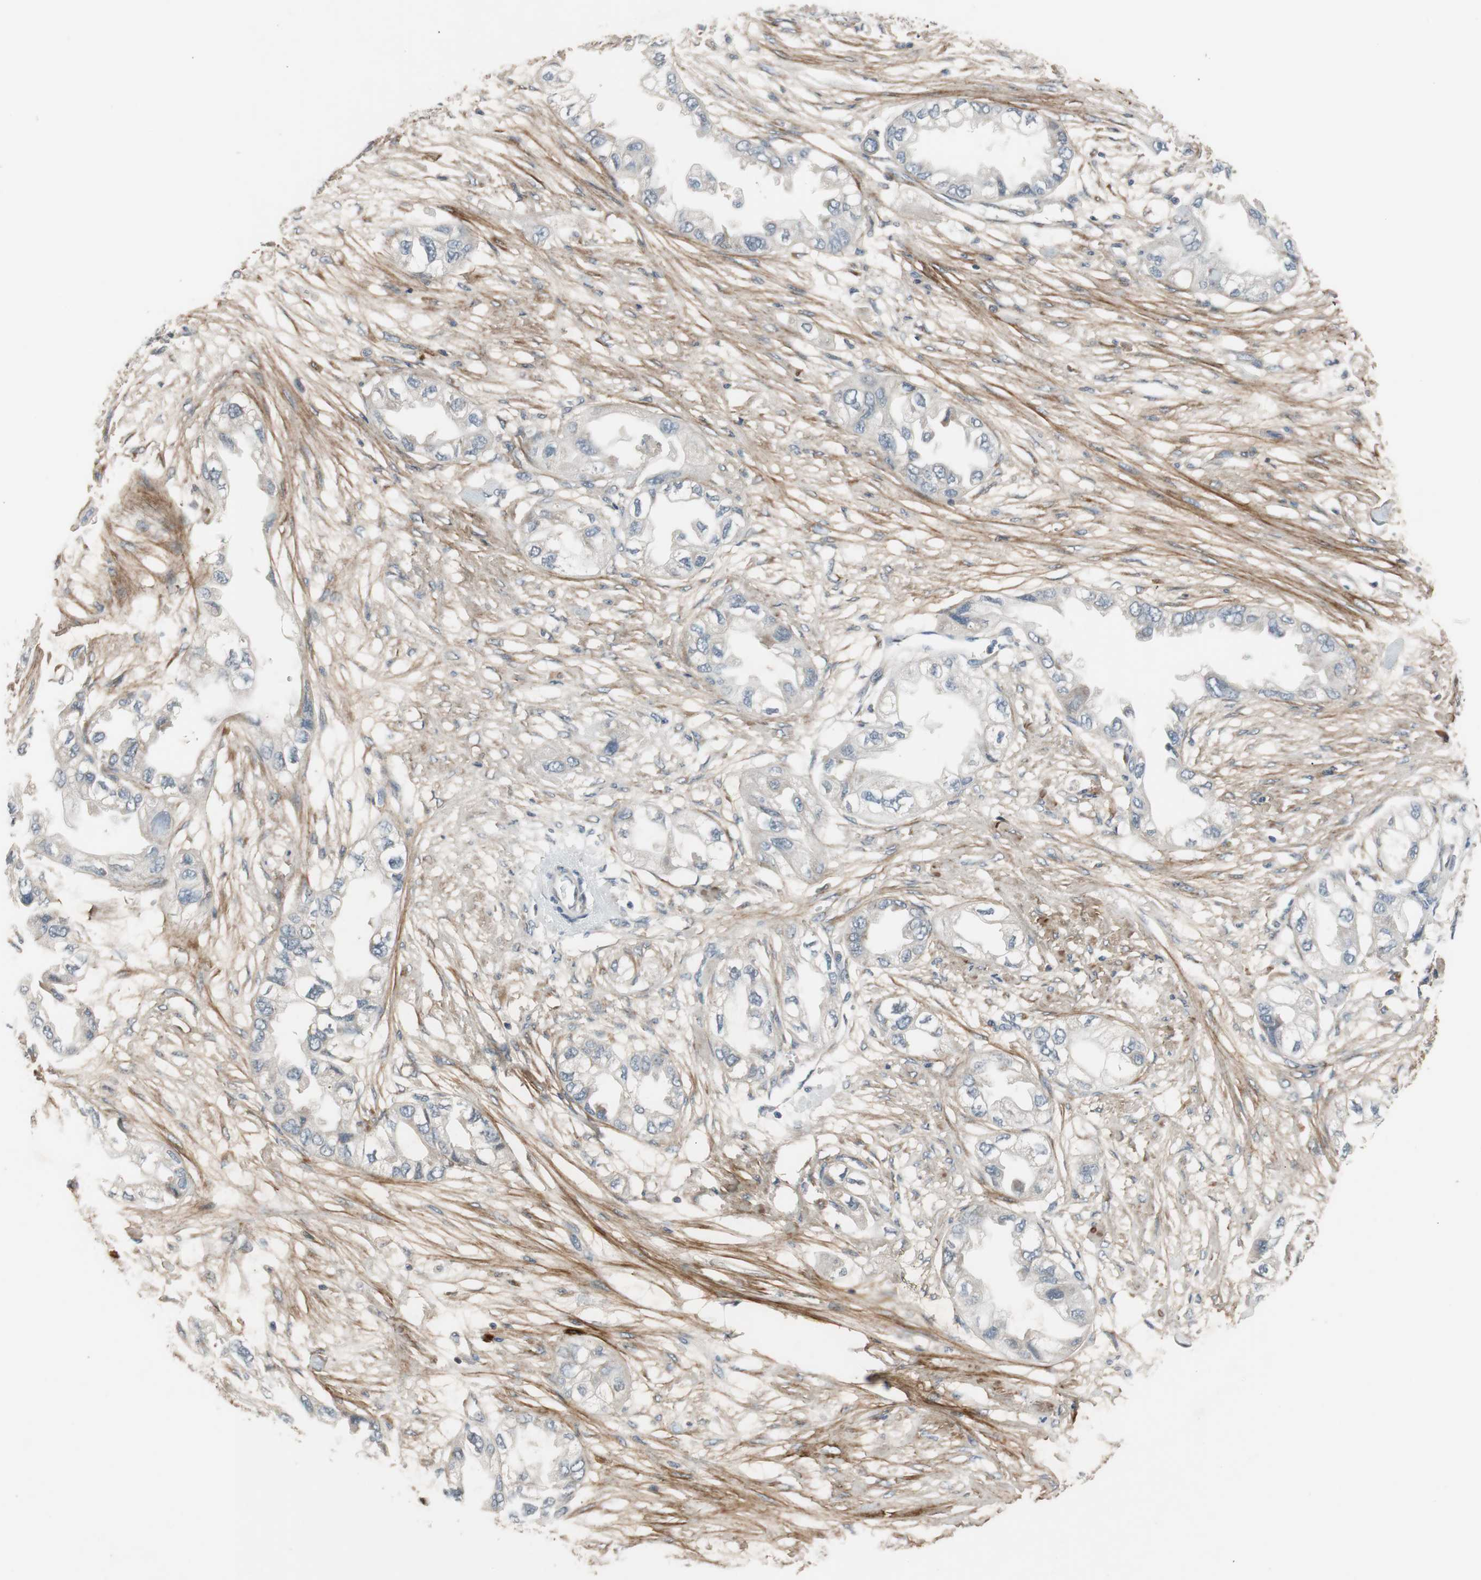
{"staining": {"intensity": "weak", "quantity": "25%-75%", "location": "cytoplasmic/membranous"}, "tissue": "endometrial cancer", "cell_type": "Tumor cells", "image_type": "cancer", "snomed": [{"axis": "morphology", "description": "Adenocarcinoma, NOS"}, {"axis": "topography", "description": "Endometrium"}], "caption": "IHC micrograph of neoplastic tissue: human endometrial adenocarcinoma stained using IHC shows low levels of weak protein expression localized specifically in the cytoplasmic/membranous of tumor cells, appearing as a cytoplasmic/membranous brown color.", "gene": "COL12A1", "patient": {"sex": "female", "age": 67}}